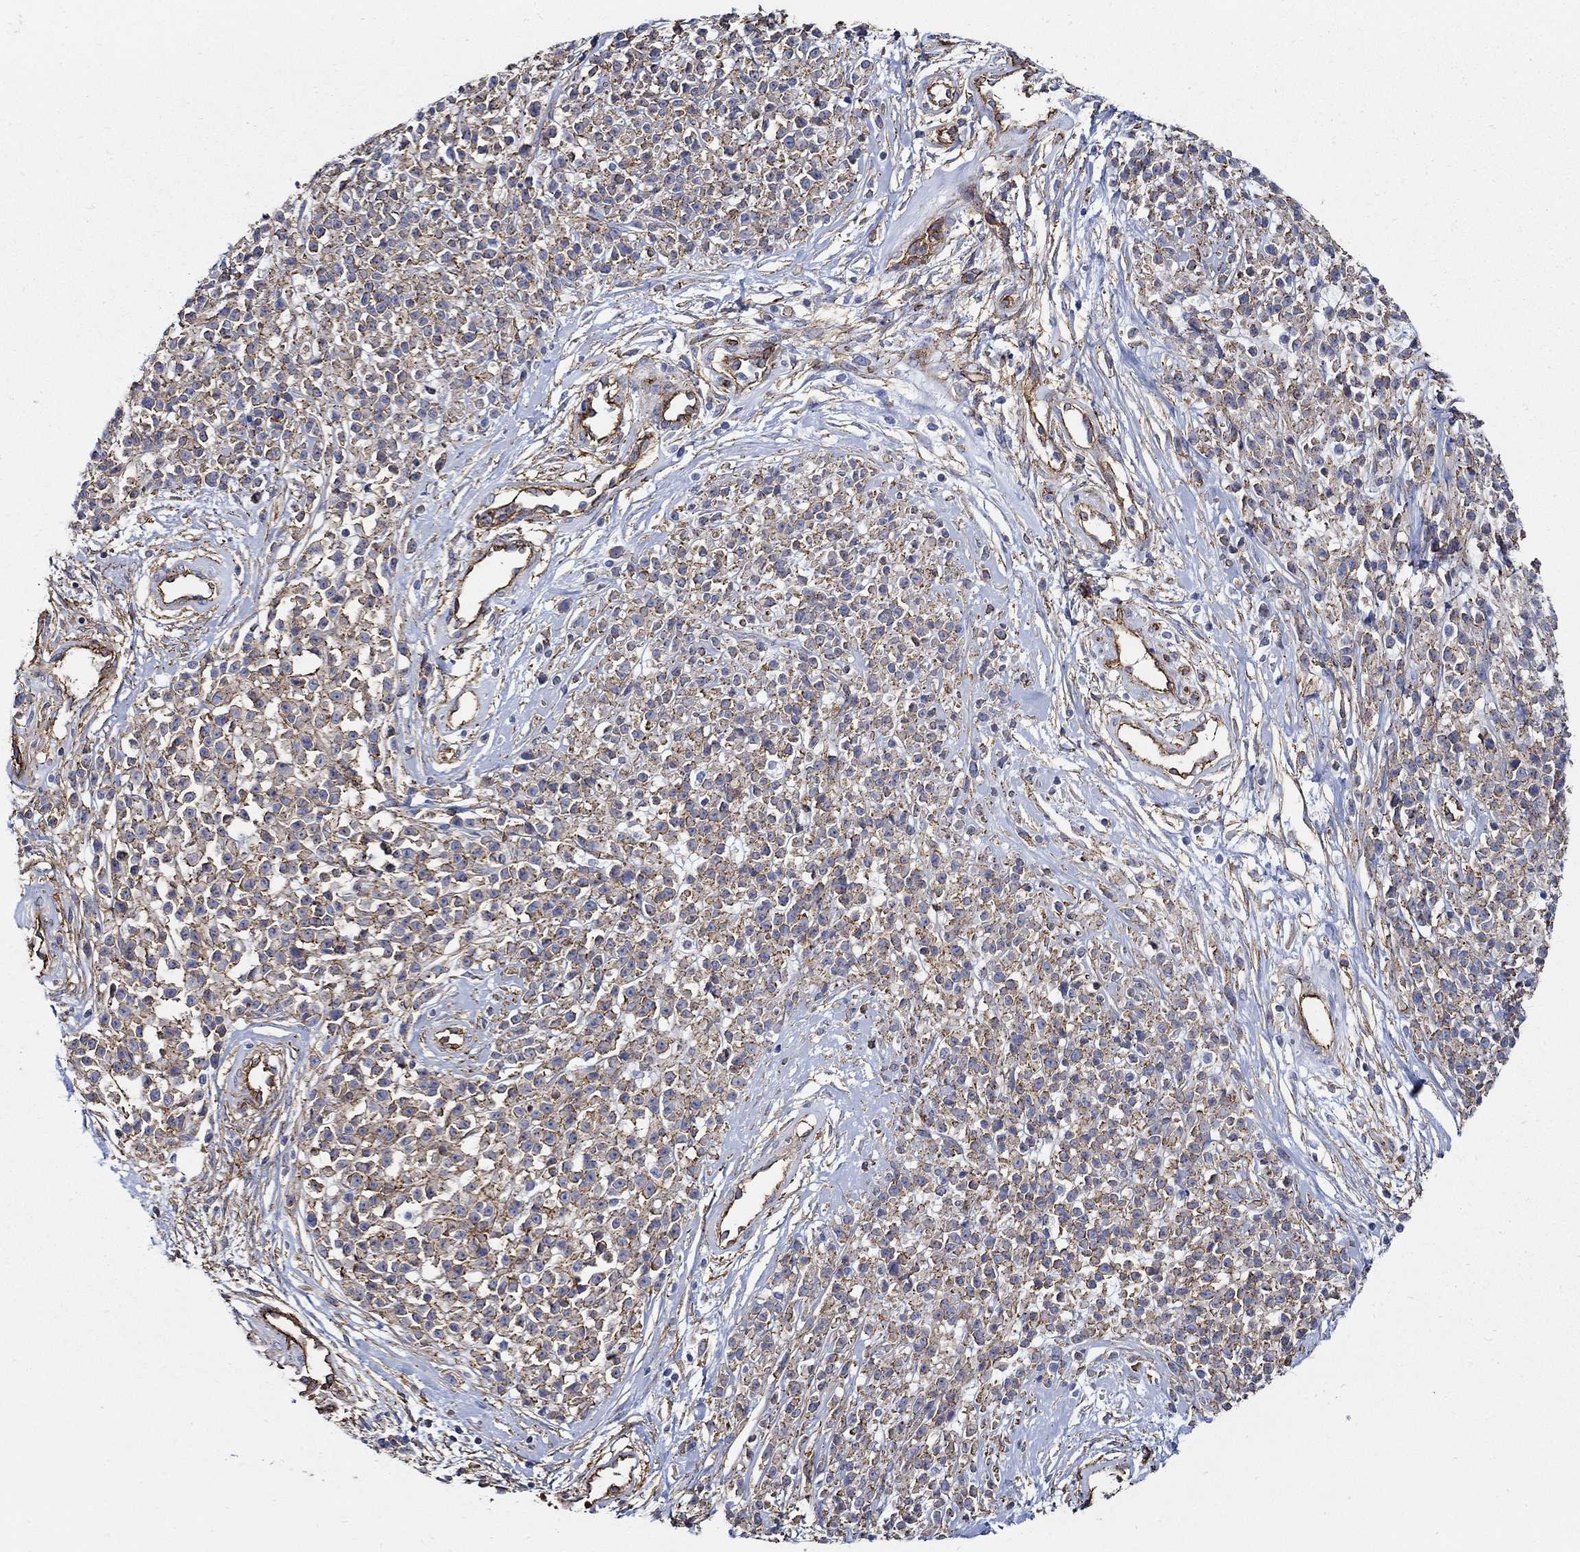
{"staining": {"intensity": "moderate", "quantity": ">75%", "location": "cytoplasmic/membranous"}, "tissue": "melanoma", "cell_type": "Tumor cells", "image_type": "cancer", "snomed": [{"axis": "morphology", "description": "Malignant melanoma, NOS"}, {"axis": "topography", "description": "Skin"}, {"axis": "topography", "description": "Skin of trunk"}], "caption": "Malignant melanoma stained for a protein demonstrates moderate cytoplasmic/membranous positivity in tumor cells.", "gene": "APBB3", "patient": {"sex": "male", "age": 74}}